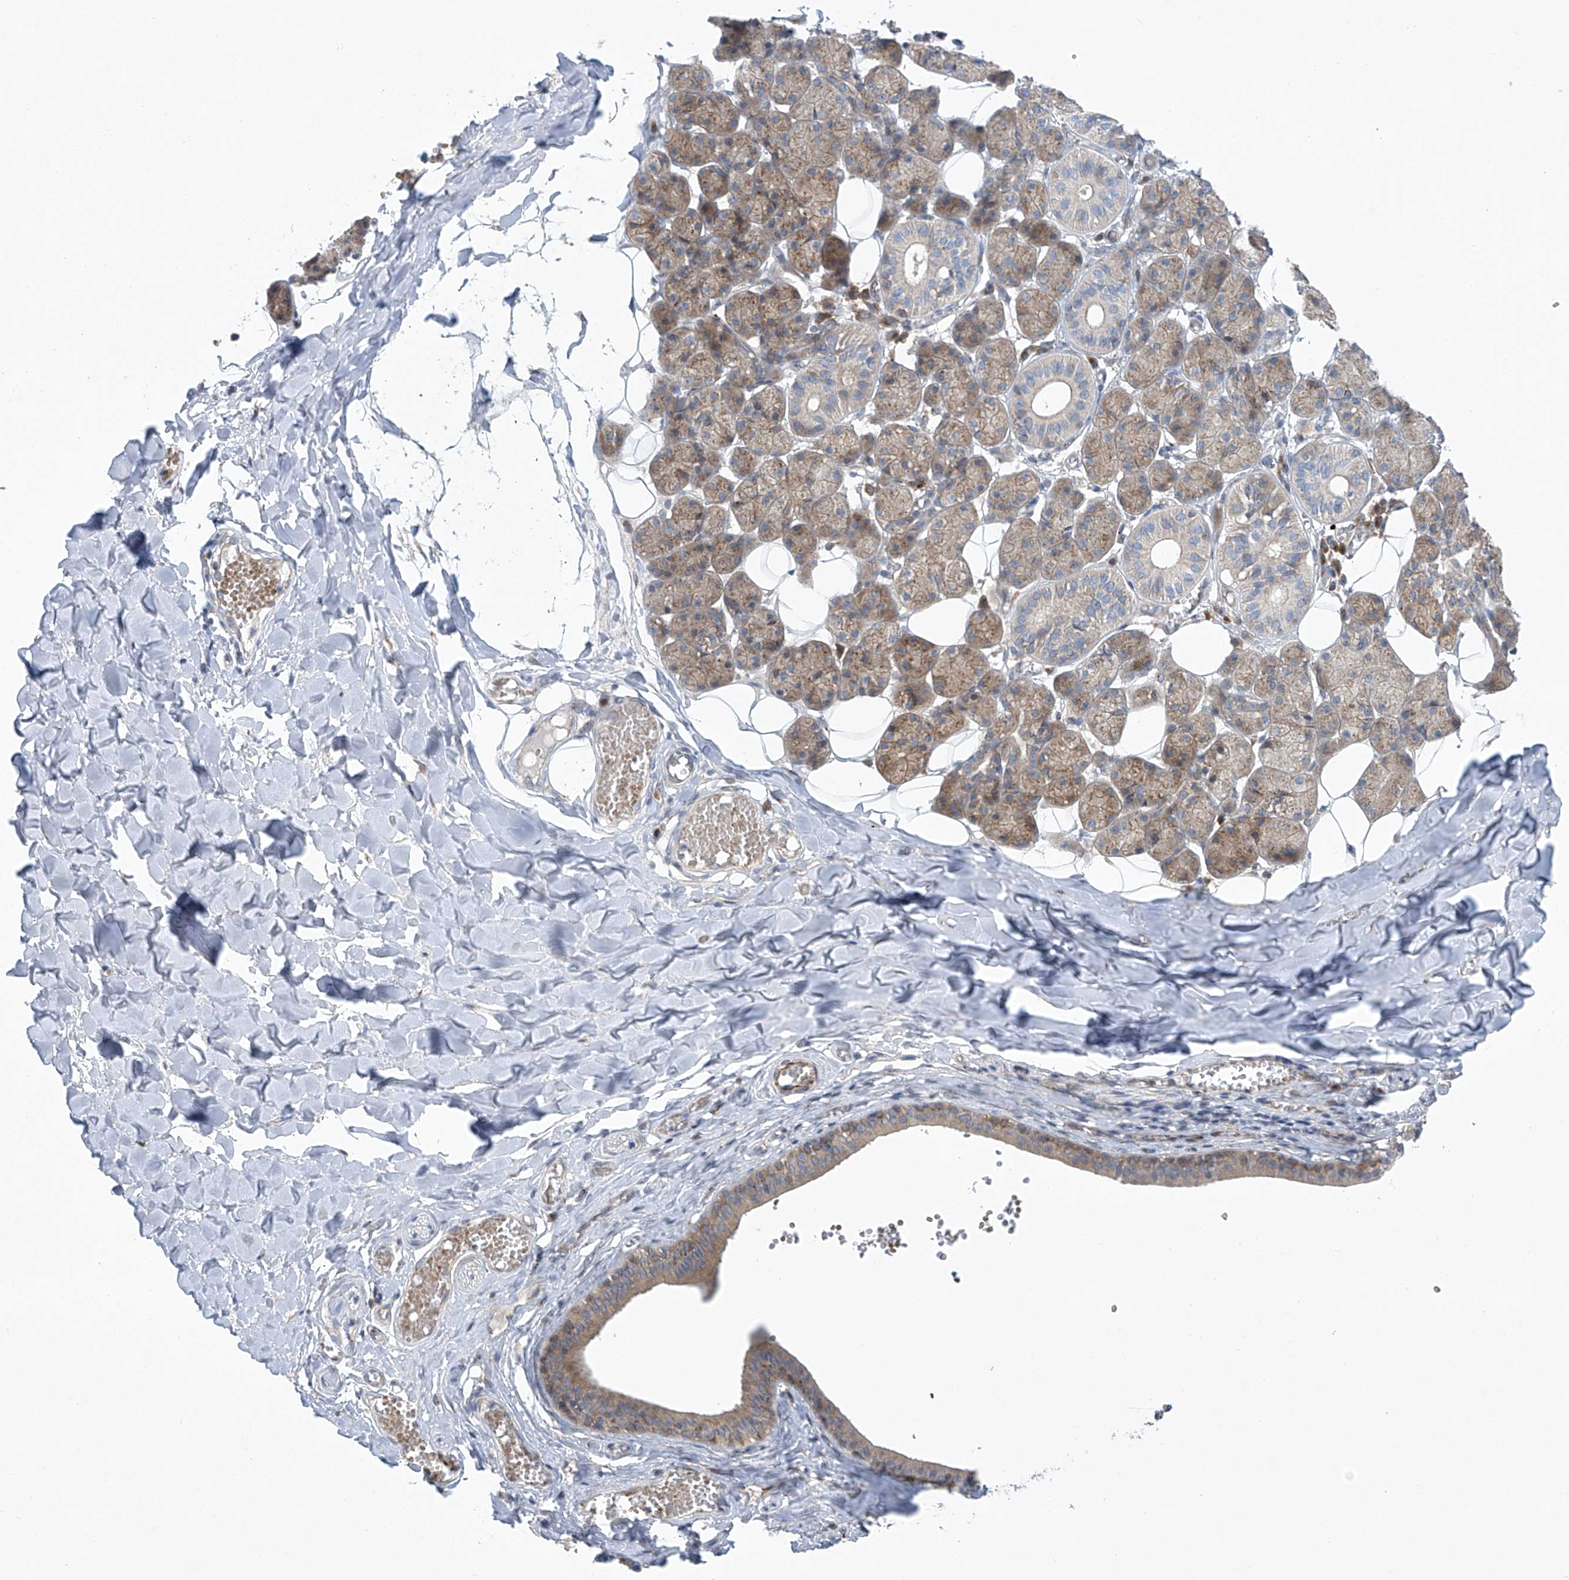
{"staining": {"intensity": "moderate", "quantity": "25%-75%", "location": "cytoplasmic/membranous"}, "tissue": "salivary gland", "cell_type": "Glandular cells", "image_type": "normal", "snomed": [{"axis": "morphology", "description": "Normal tissue, NOS"}, {"axis": "topography", "description": "Salivary gland"}], "caption": "Protein staining reveals moderate cytoplasmic/membranous staining in about 25%-75% of glandular cells in unremarkable salivary gland.", "gene": "TJAP1", "patient": {"sex": "female", "age": 33}}